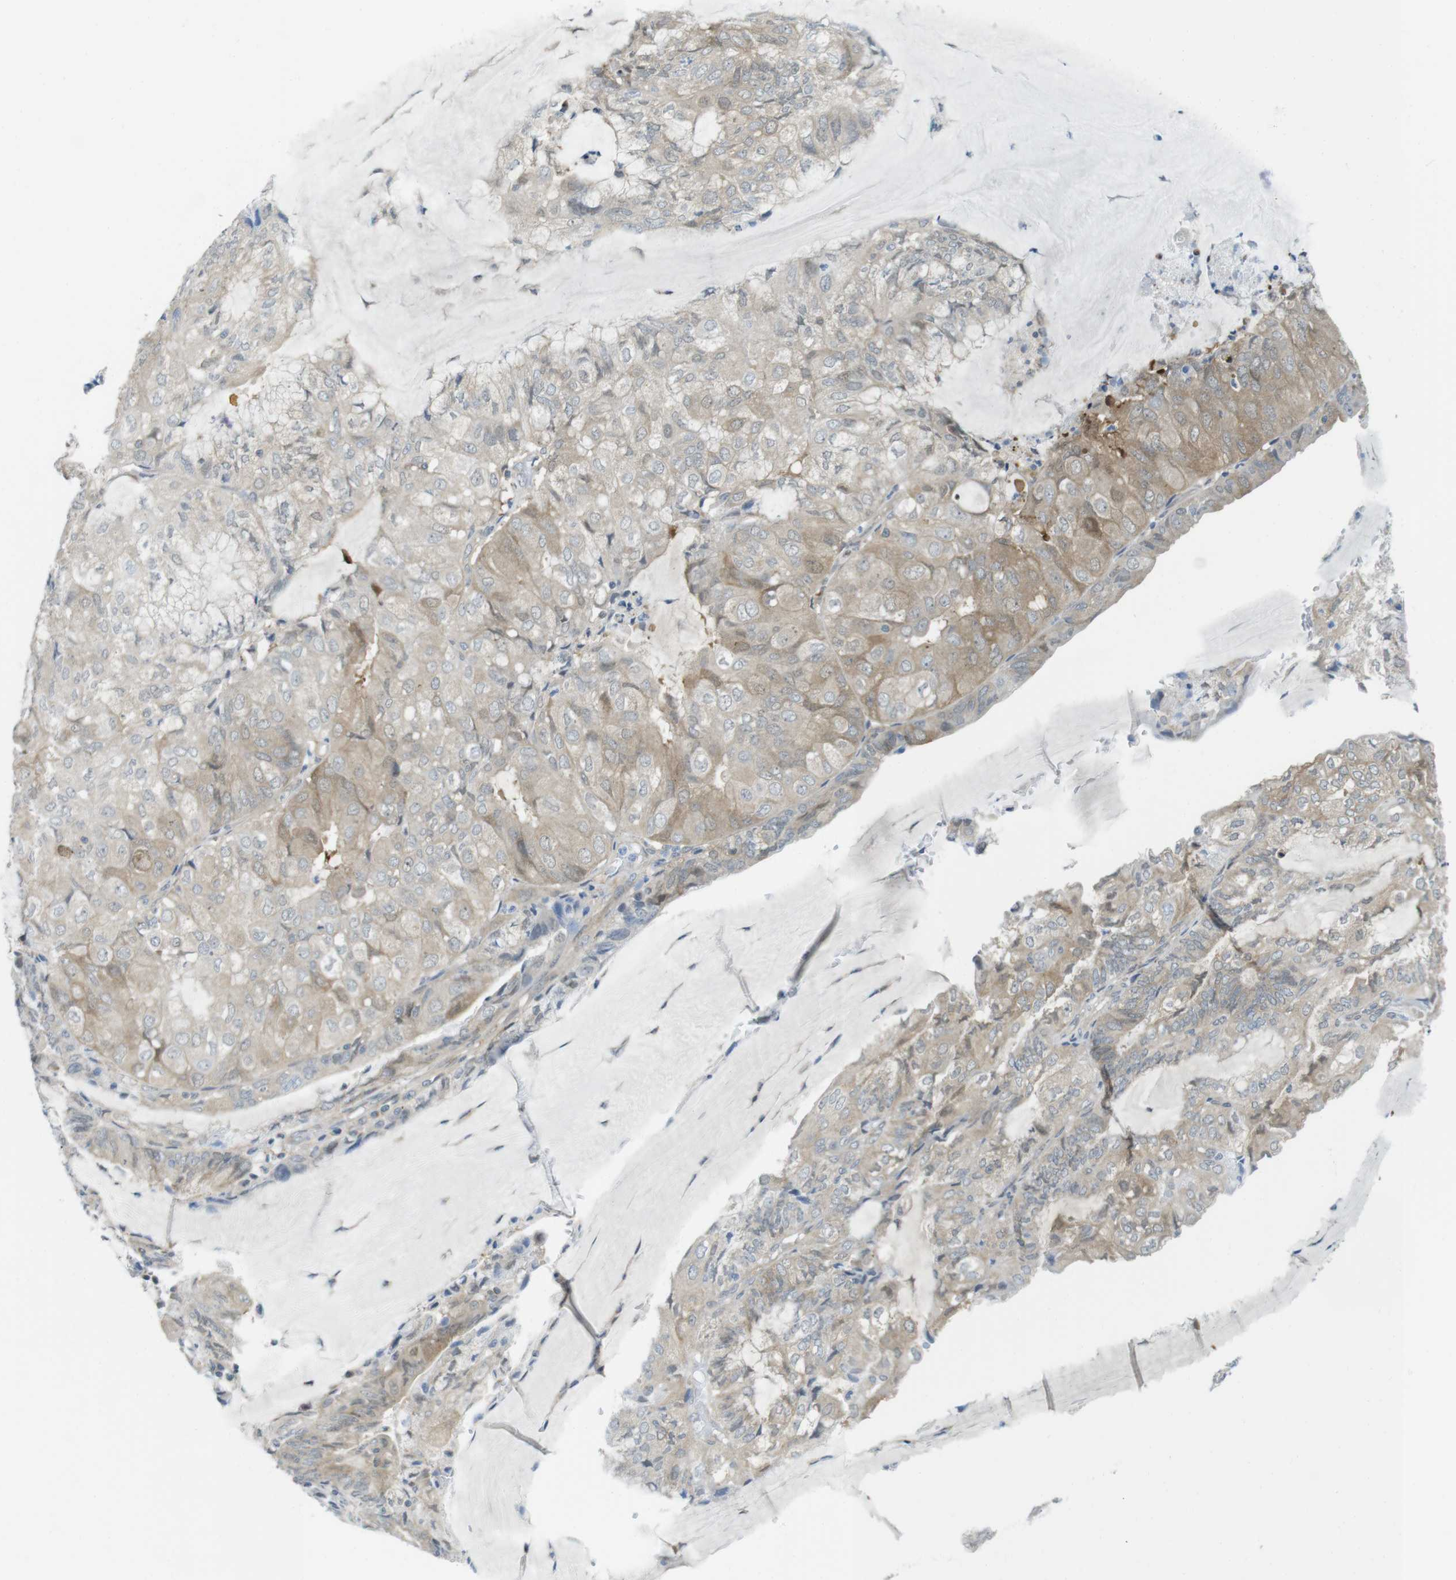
{"staining": {"intensity": "weak", "quantity": ">75%", "location": "cytoplasmic/membranous,nuclear"}, "tissue": "endometrial cancer", "cell_type": "Tumor cells", "image_type": "cancer", "snomed": [{"axis": "morphology", "description": "Adenocarcinoma, NOS"}, {"axis": "topography", "description": "Endometrium"}], "caption": "Endometrial cancer tissue exhibits weak cytoplasmic/membranous and nuclear staining in approximately >75% of tumor cells", "gene": "CASP2", "patient": {"sex": "female", "age": 81}}